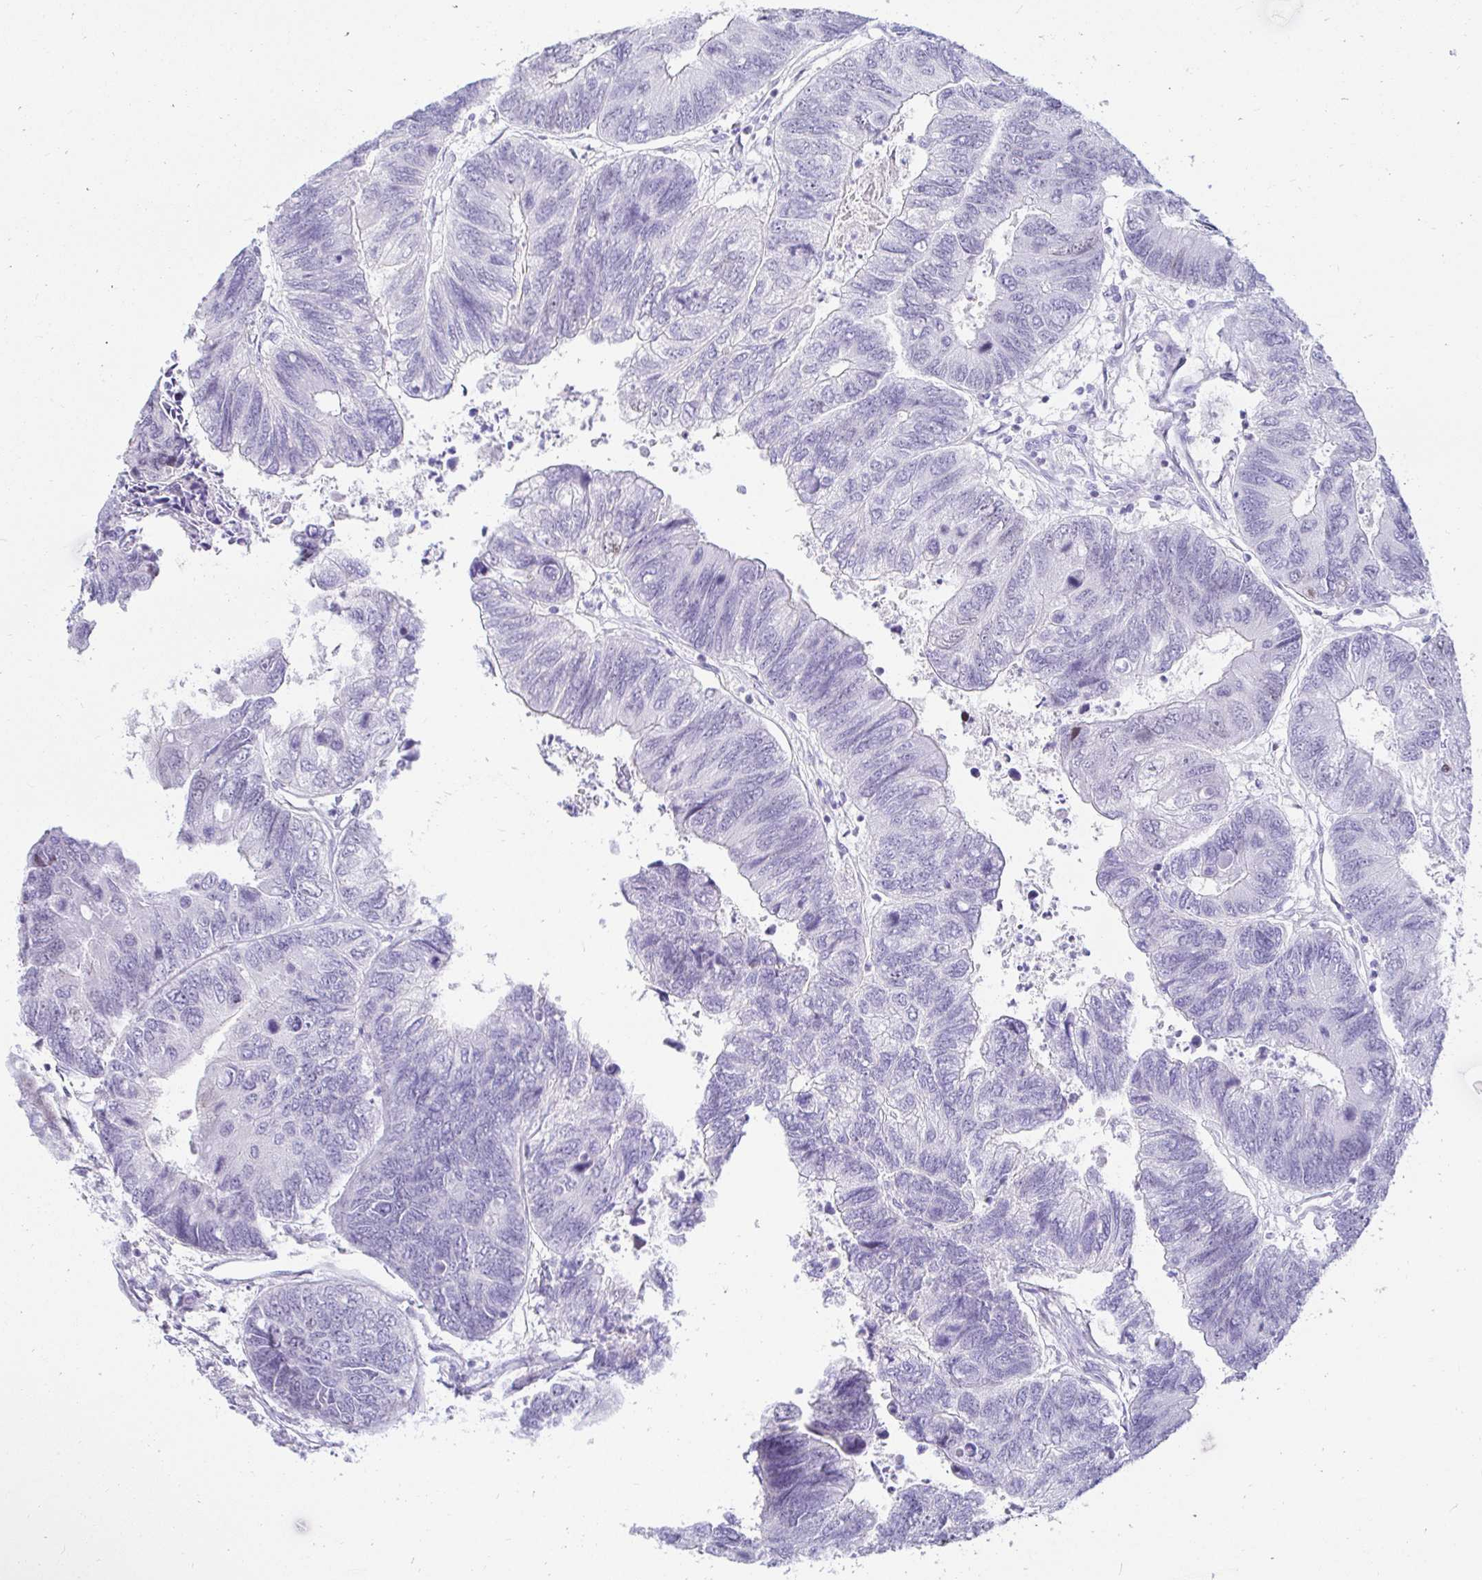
{"staining": {"intensity": "negative", "quantity": "none", "location": "none"}, "tissue": "colorectal cancer", "cell_type": "Tumor cells", "image_type": "cancer", "snomed": [{"axis": "morphology", "description": "Adenocarcinoma, NOS"}, {"axis": "topography", "description": "Colon"}], "caption": "Tumor cells are negative for brown protein staining in adenocarcinoma (colorectal). (Stains: DAB (3,3'-diaminobenzidine) IHC with hematoxylin counter stain, Microscopy: brightfield microscopy at high magnification).", "gene": "CAPSL", "patient": {"sex": "female", "age": 67}}